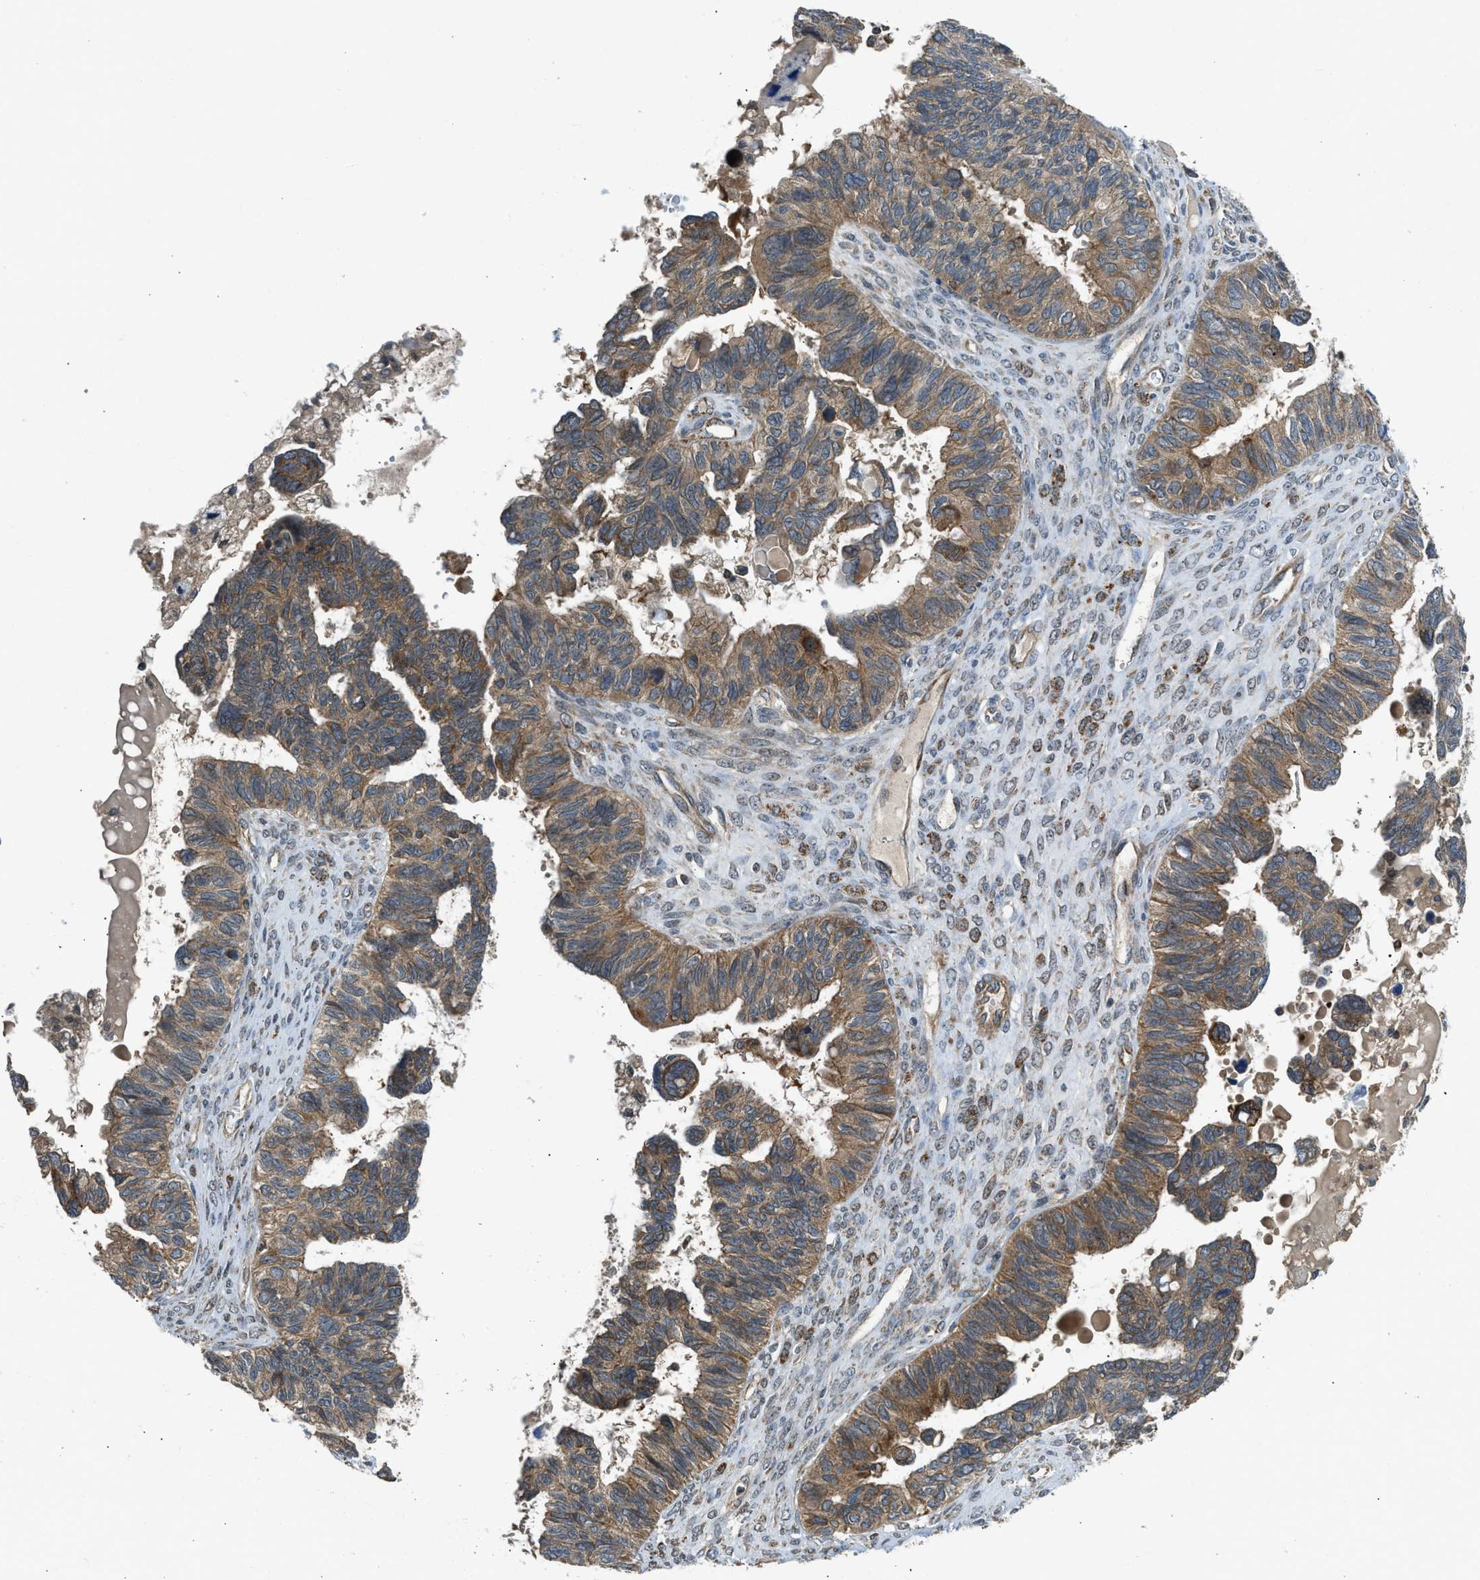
{"staining": {"intensity": "moderate", "quantity": ">75%", "location": "cytoplasmic/membranous"}, "tissue": "ovarian cancer", "cell_type": "Tumor cells", "image_type": "cancer", "snomed": [{"axis": "morphology", "description": "Cystadenocarcinoma, serous, NOS"}, {"axis": "topography", "description": "Ovary"}], "caption": "This histopathology image demonstrates IHC staining of human ovarian serous cystadenocarcinoma, with medium moderate cytoplasmic/membranous expression in approximately >75% of tumor cells.", "gene": "SESN2", "patient": {"sex": "female", "age": 79}}